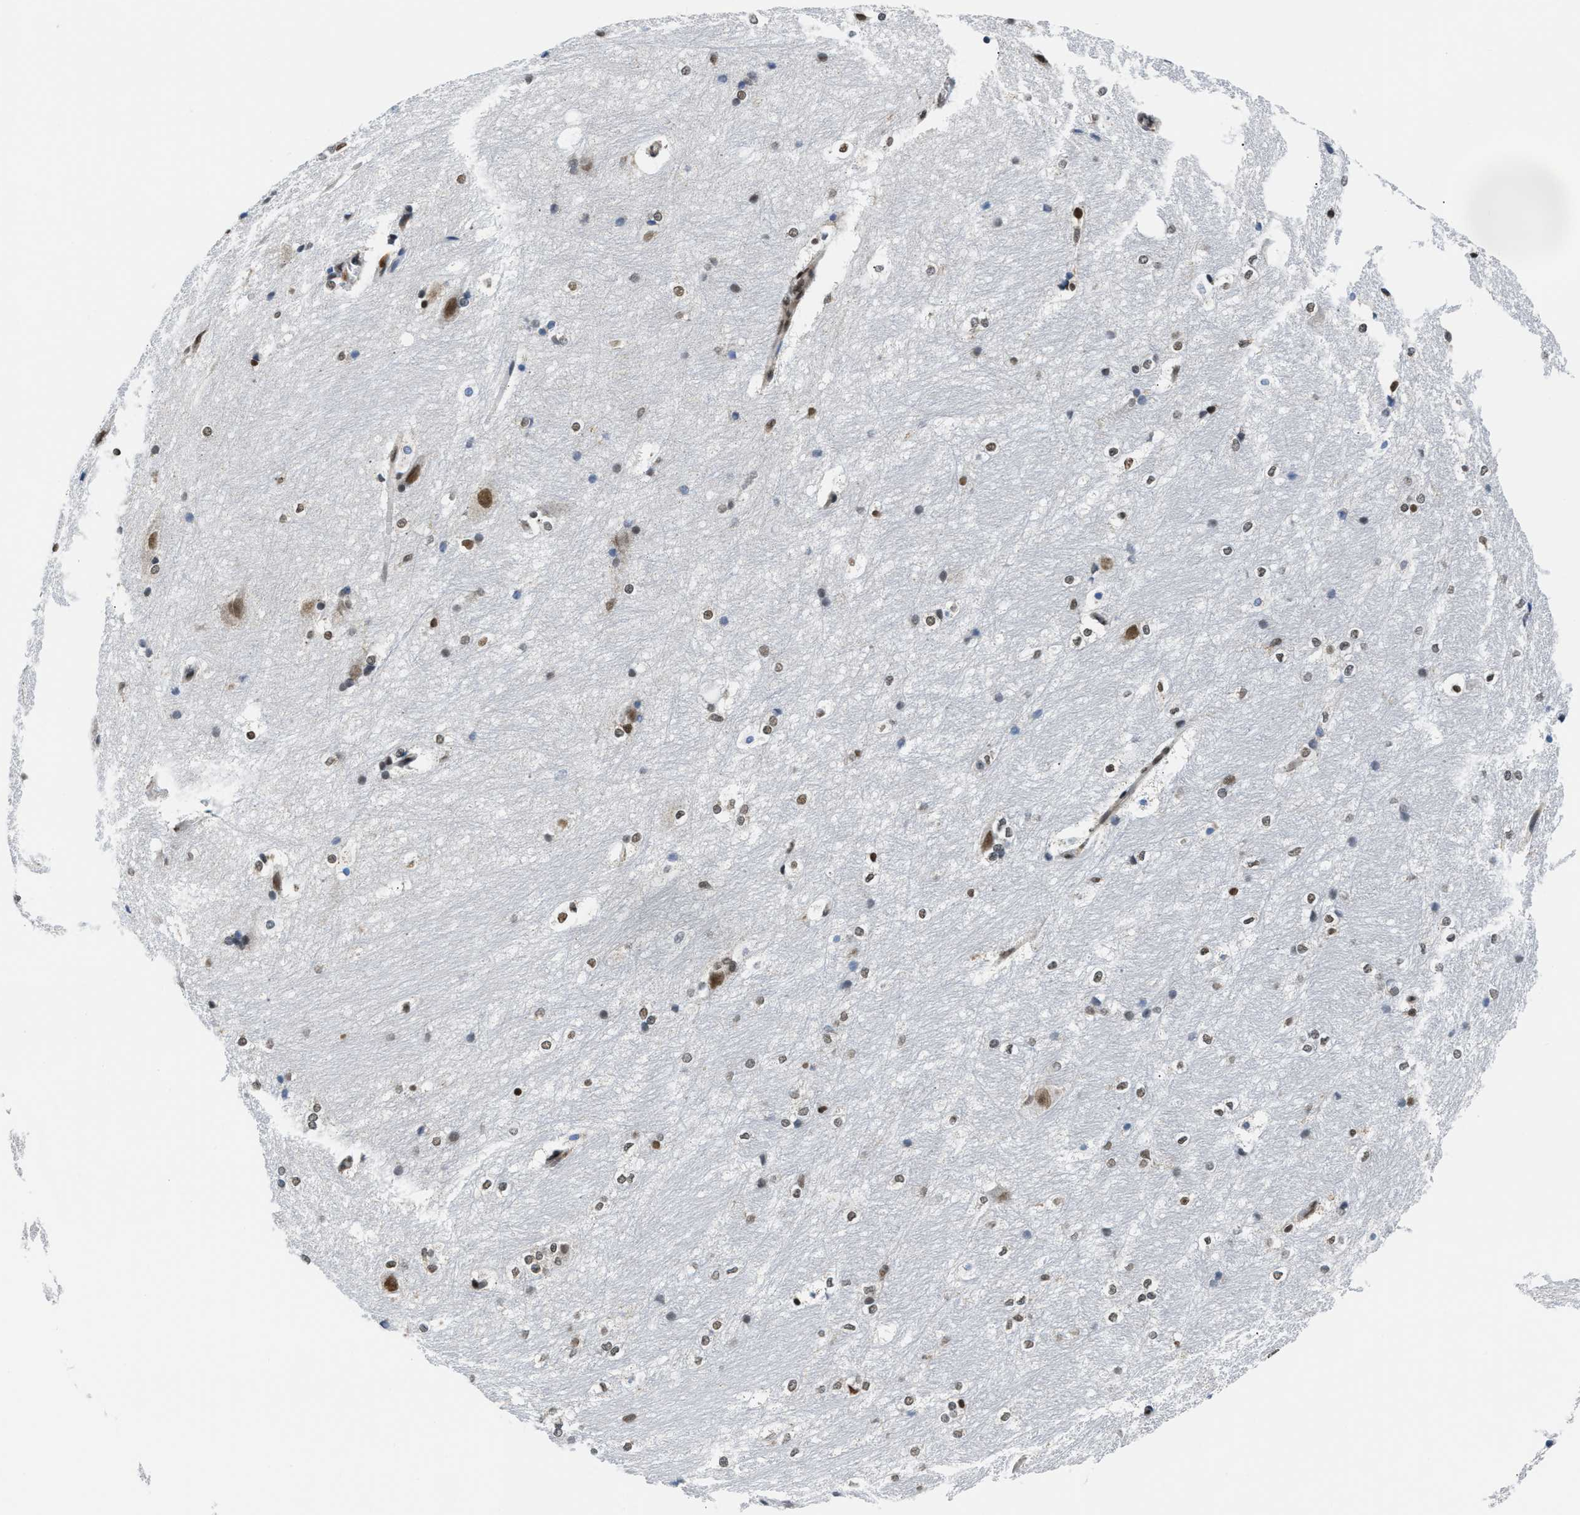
{"staining": {"intensity": "moderate", "quantity": "25%-75%", "location": "nuclear"}, "tissue": "hippocampus", "cell_type": "Glial cells", "image_type": "normal", "snomed": [{"axis": "morphology", "description": "Normal tissue, NOS"}, {"axis": "topography", "description": "Hippocampus"}], "caption": "IHC photomicrograph of unremarkable hippocampus: hippocampus stained using immunohistochemistry demonstrates medium levels of moderate protein expression localized specifically in the nuclear of glial cells, appearing as a nuclear brown color.", "gene": "STK10", "patient": {"sex": "female", "age": 19}}